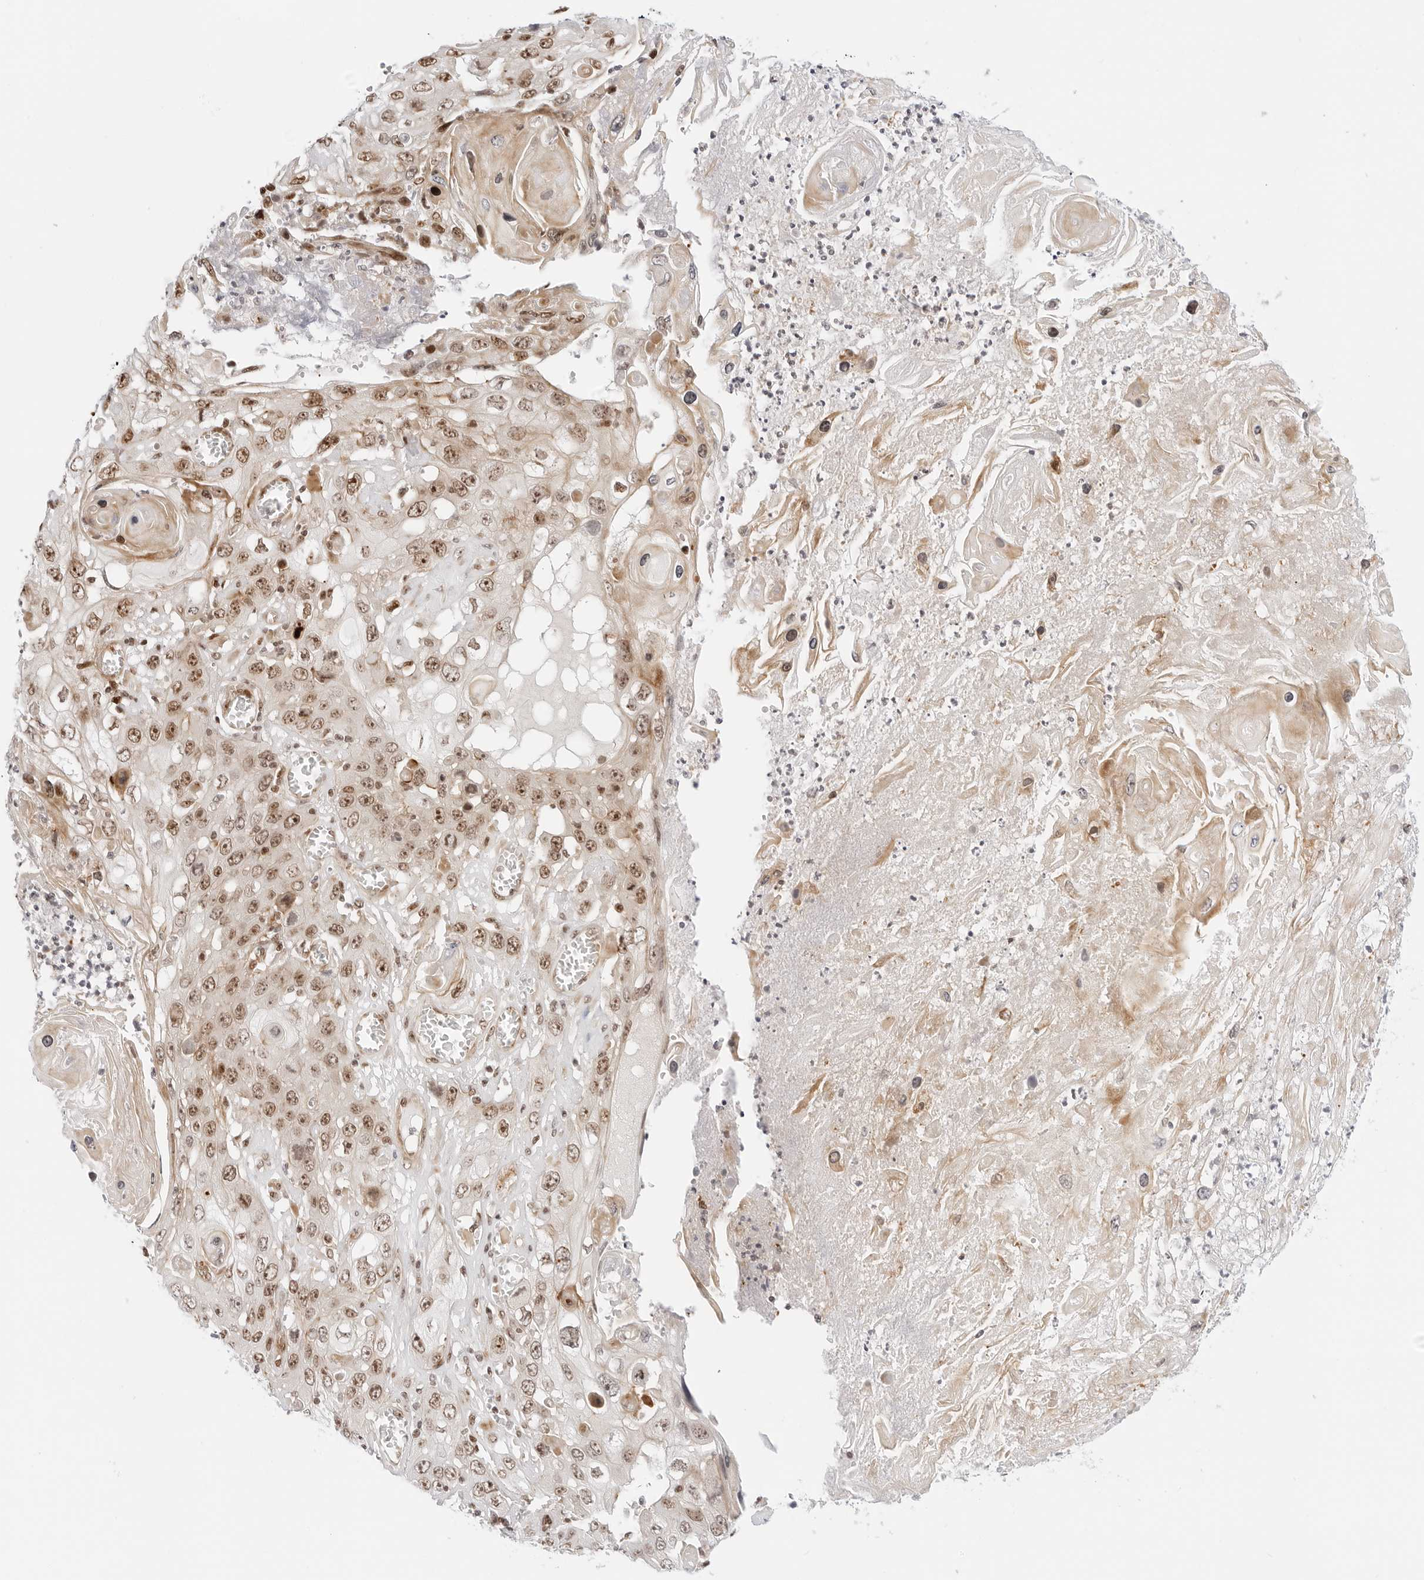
{"staining": {"intensity": "moderate", "quantity": ">75%", "location": "nuclear"}, "tissue": "skin cancer", "cell_type": "Tumor cells", "image_type": "cancer", "snomed": [{"axis": "morphology", "description": "Squamous cell carcinoma, NOS"}, {"axis": "topography", "description": "Skin"}], "caption": "A medium amount of moderate nuclear expression is appreciated in approximately >75% of tumor cells in skin cancer tissue.", "gene": "ZNF613", "patient": {"sex": "male", "age": 55}}